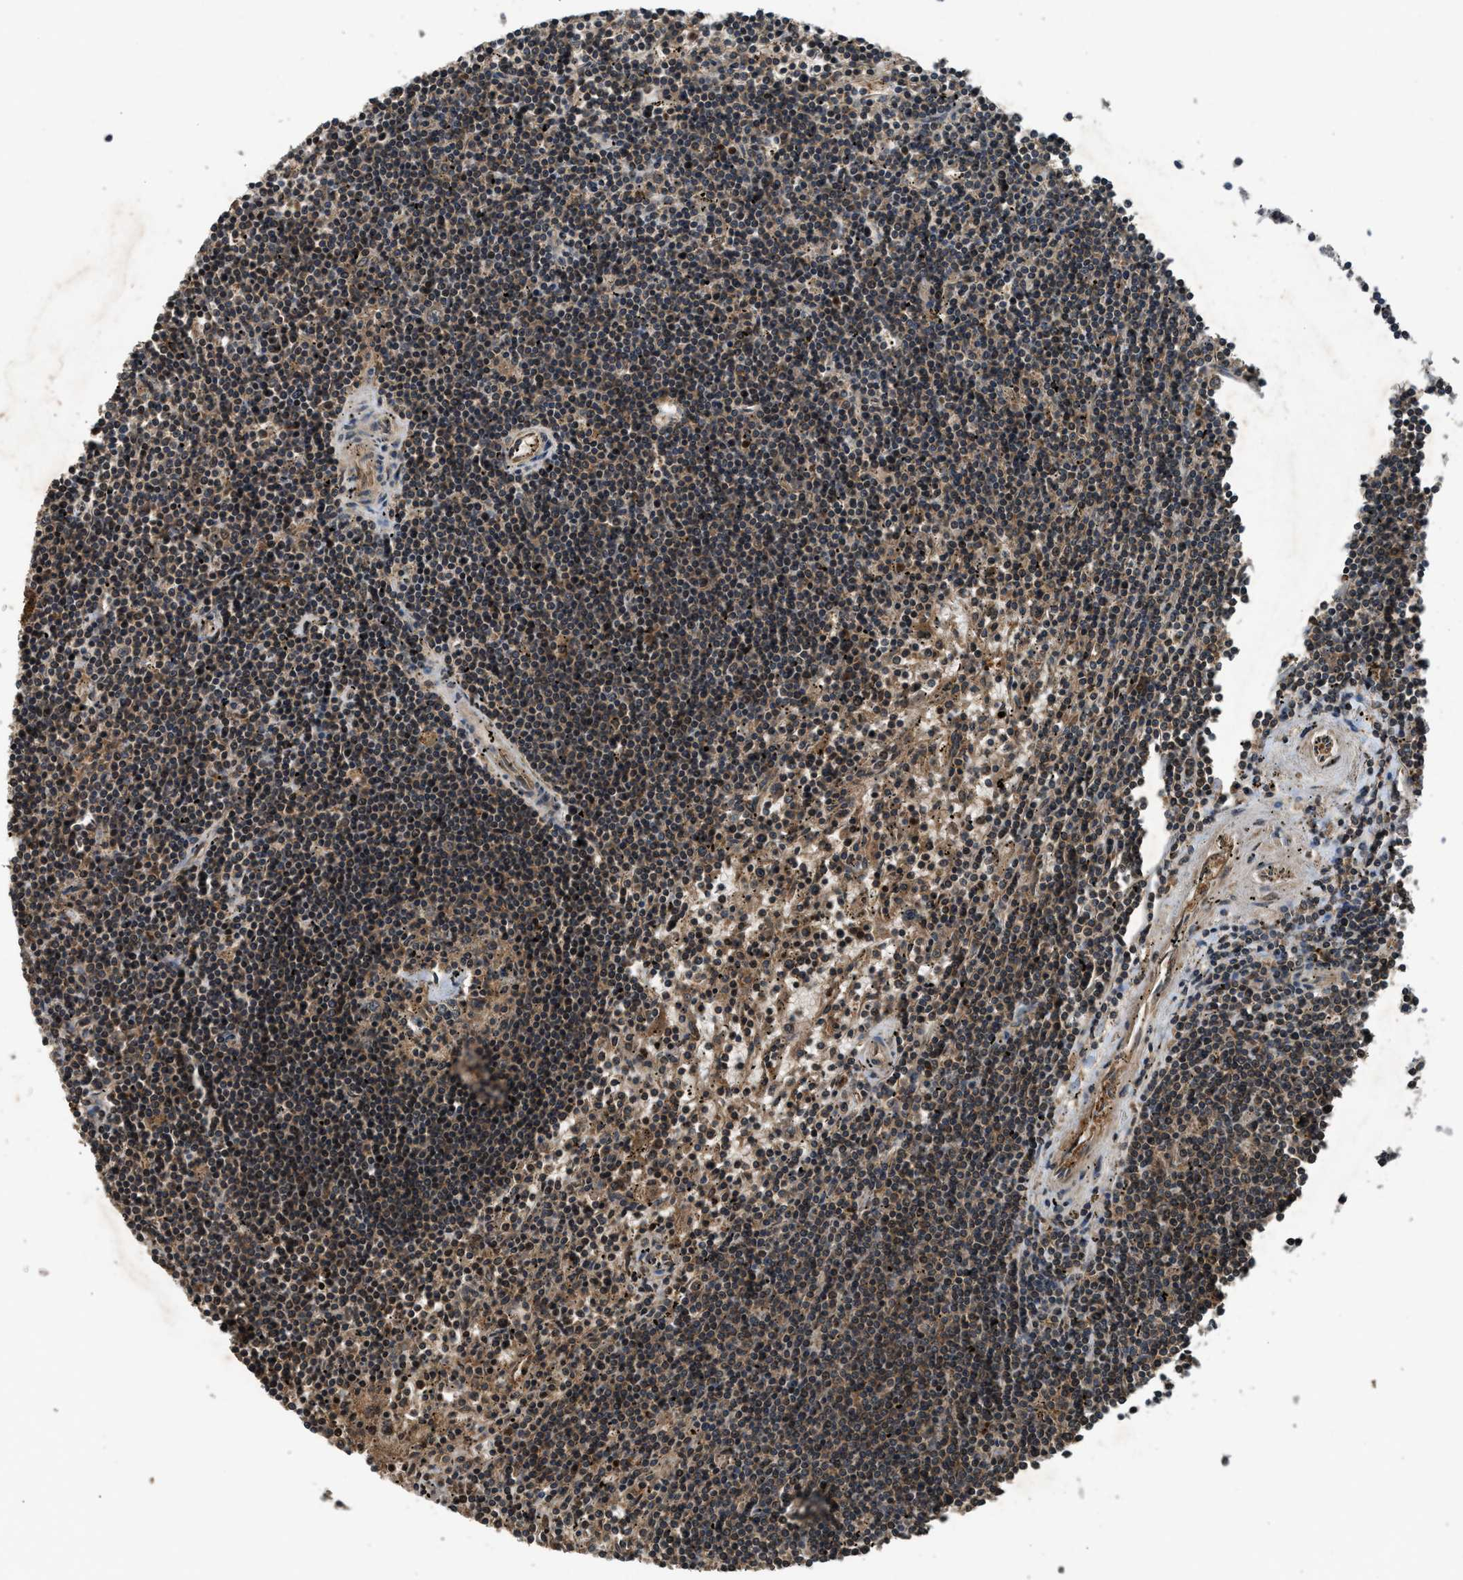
{"staining": {"intensity": "moderate", "quantity": "<25%", "location": "cytoplasmic/membranous"}, "tissue": "lymphoma", "cell_type": "Tumor cells", "image_type": "cancer", "snomed": [{"axis": "morphology", "description": "Malignant lymphoma, non-Hodgkin's type, Low grade"}, {"axis": "topography", "description": "Spleen"}], "caption": "Moderate cytoplasmic/membranous positivity for a protein is identified in approximately <25% of tumor cells of low-grade malignant lymphoma, non-Hodgkin's type using immunohistochemistry (IHC).", "gene": "RPS6KB1", "patient": {"sex": "male", "age": 76}}